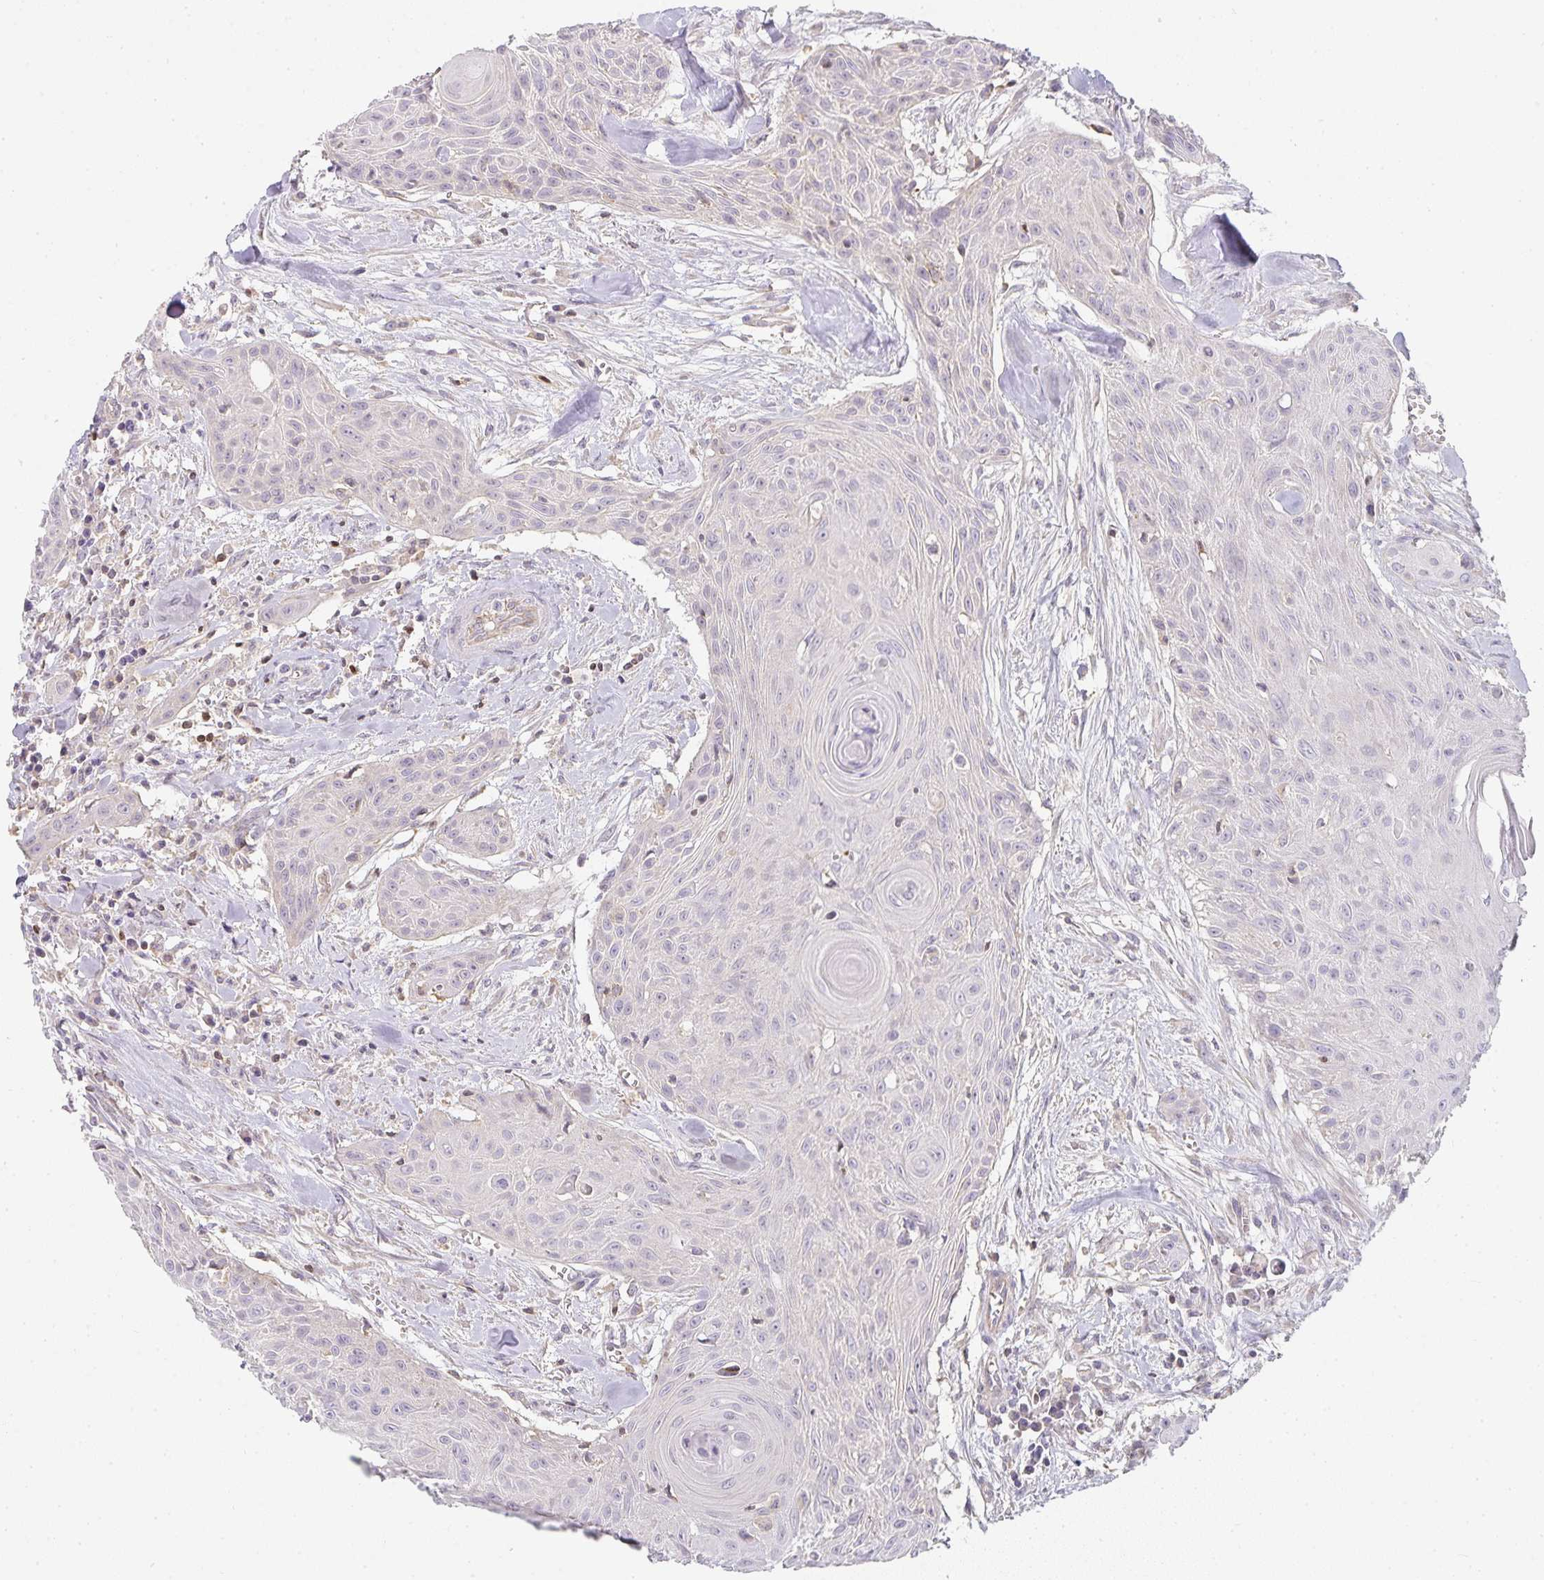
{"staining": {"intensity": "negative", "quantity": "none", "location": "none"}, "tissue": "head and neck cancer", "cell_type": "Tumor cells", "image_type": "cancer", "snomed": [{"axis": "morphology", "description": "Squamous cell carcinoma, NOS"}, {"axis": "topography", "description": "Lymph node"}, {"axis": "topography", "description": "Salivary gland"}, {"axis": "topography", "description": "Head-Neck"}], "caption": "The immunohistochemistry image has no significant expression in tumor cells of head and neck cancer (squamous cell carcinoma) tissue.", "gene": "GATA3", "patient": {"sex": "female", "age": 74}}